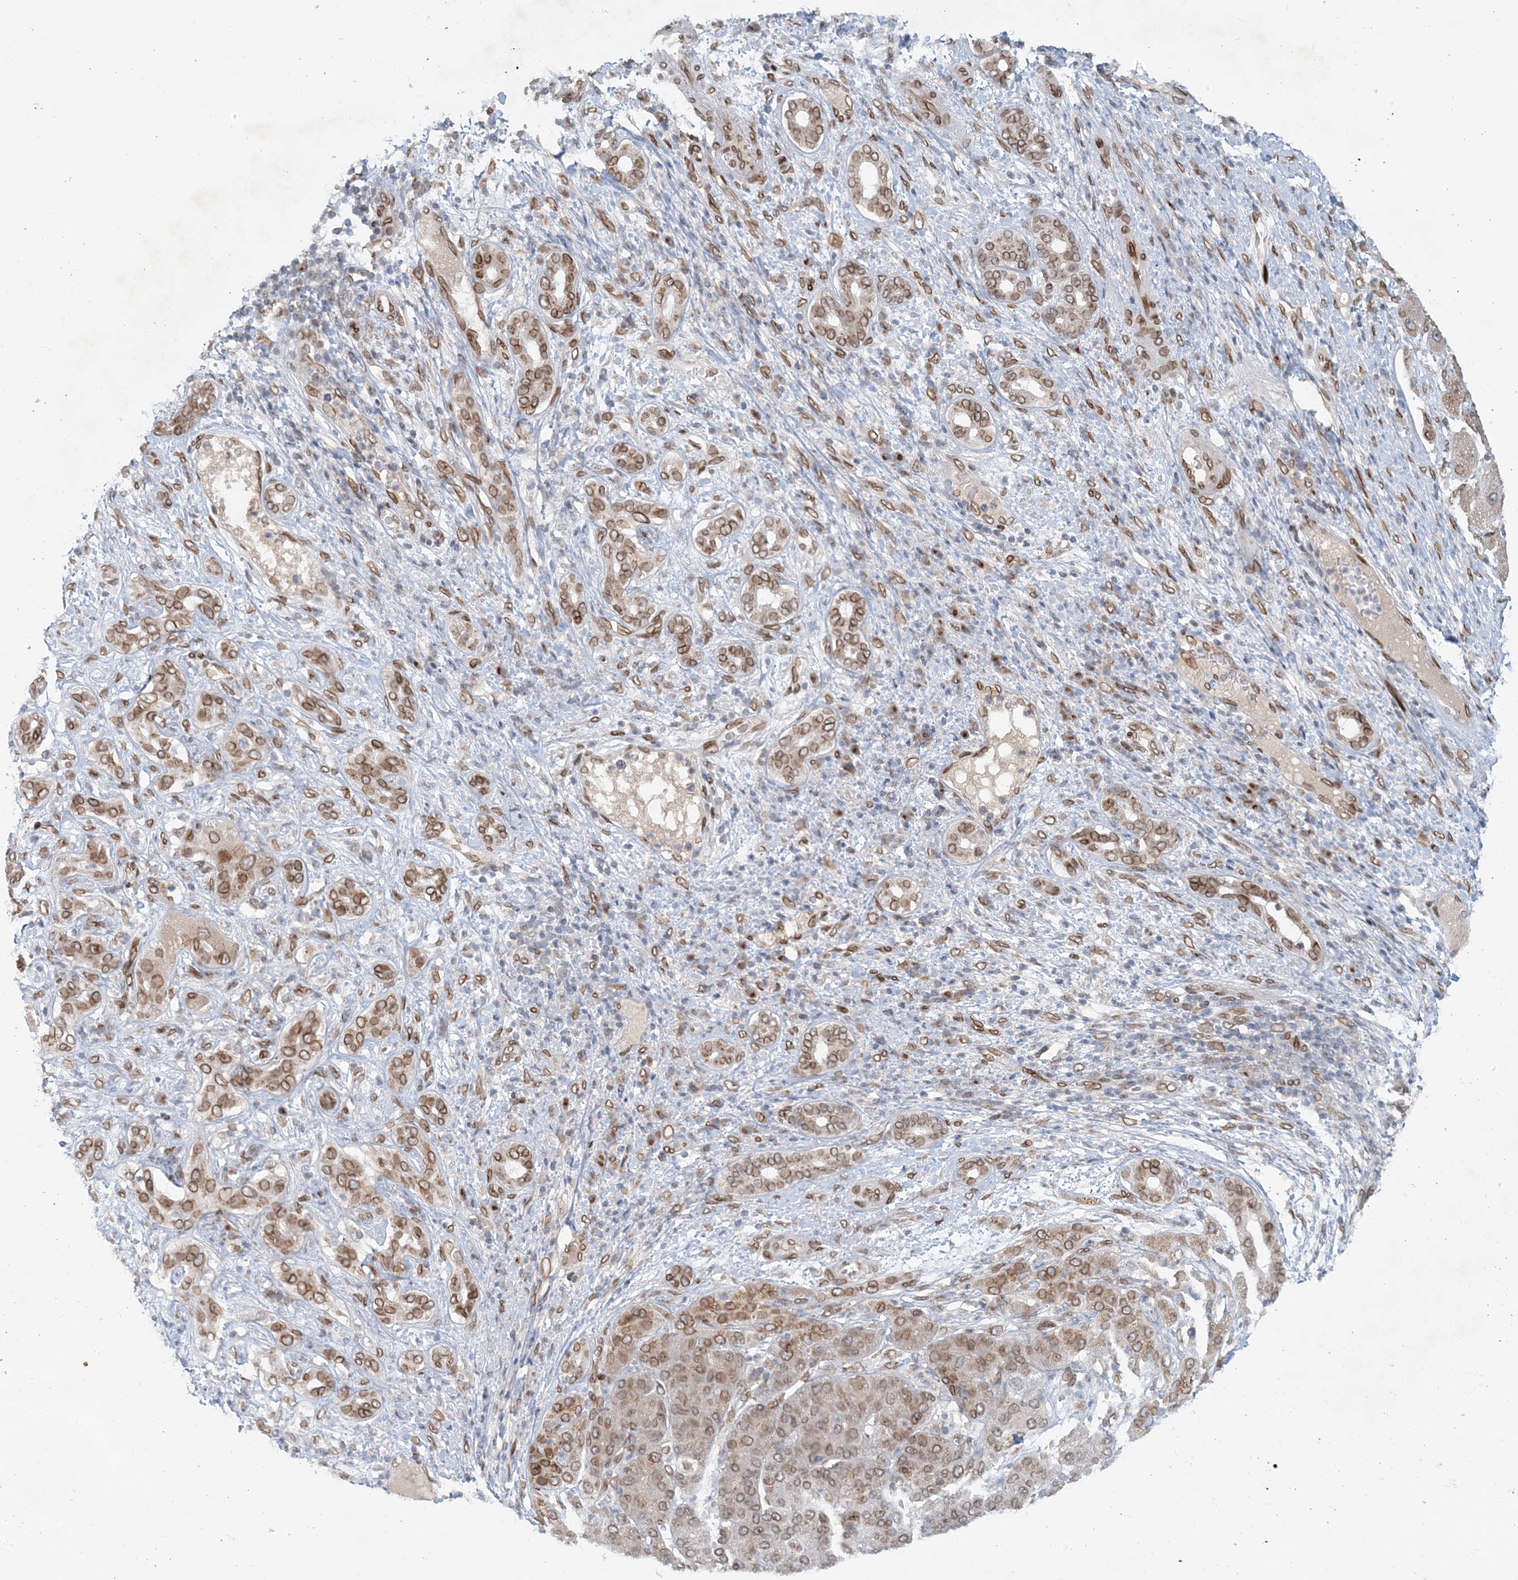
{"staining": {"intensity": "moderate", "quantity": ">75%", "location": "cytoplasmic/membranous,nuclear"}, "tissue": "liver cancer", "cell_type": "Tumor cells", "image_type": "cancer", "snomed": [{"axis": "morphology", "description": "Carcinoma, Hepatocellular, NOS"}, {"axis": "topography", "description": "Liver"}], "caption": "Protein expression analysis of human hepatocellular carcinoma (liver) reveals moderate cytoplasmic/membranous and nuclear staining in approximately >75% of tumor cells.", "gene": "SLC35A2", "patient": {"sex": "male", "age": 65}}